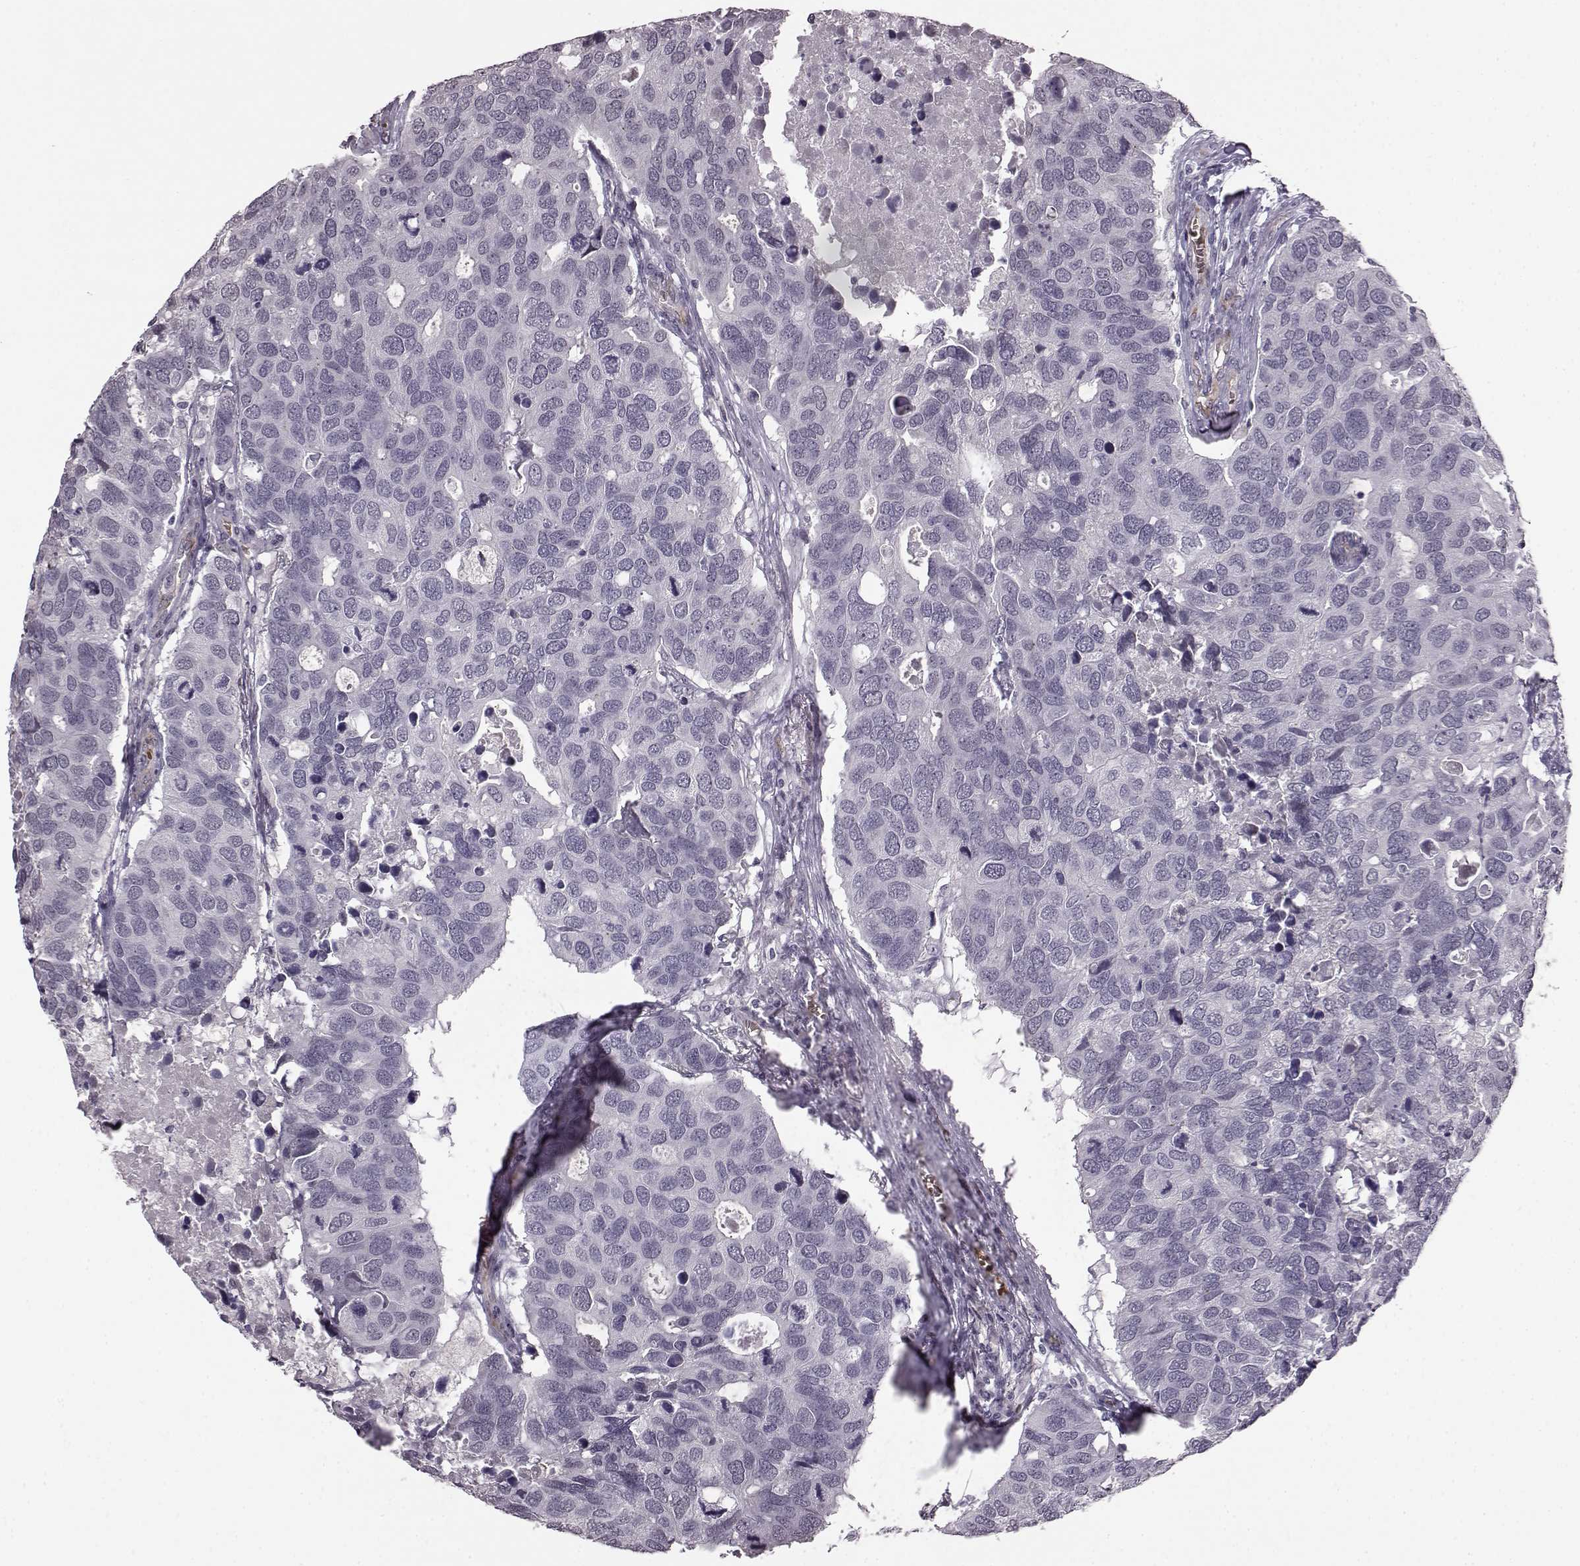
{"staining": {"intensity": "negative", "quantity": "none", "location": "none"}, "tissue": "breast cancer", "cell_type": "Tumor cells", "image_type": "cancer", "snomed": [{"axis": "morphology", "description": "Duct carcinoma"}, {"axis": "topography", "description": "Breast"}], "caption": "Immunohistochemical staining of human breast cancer (intraductal carcinoma) exhibits no significant expression in tumor cells.", "gene": "PROP1", "patient": {"sex": "female", "age": 83}}